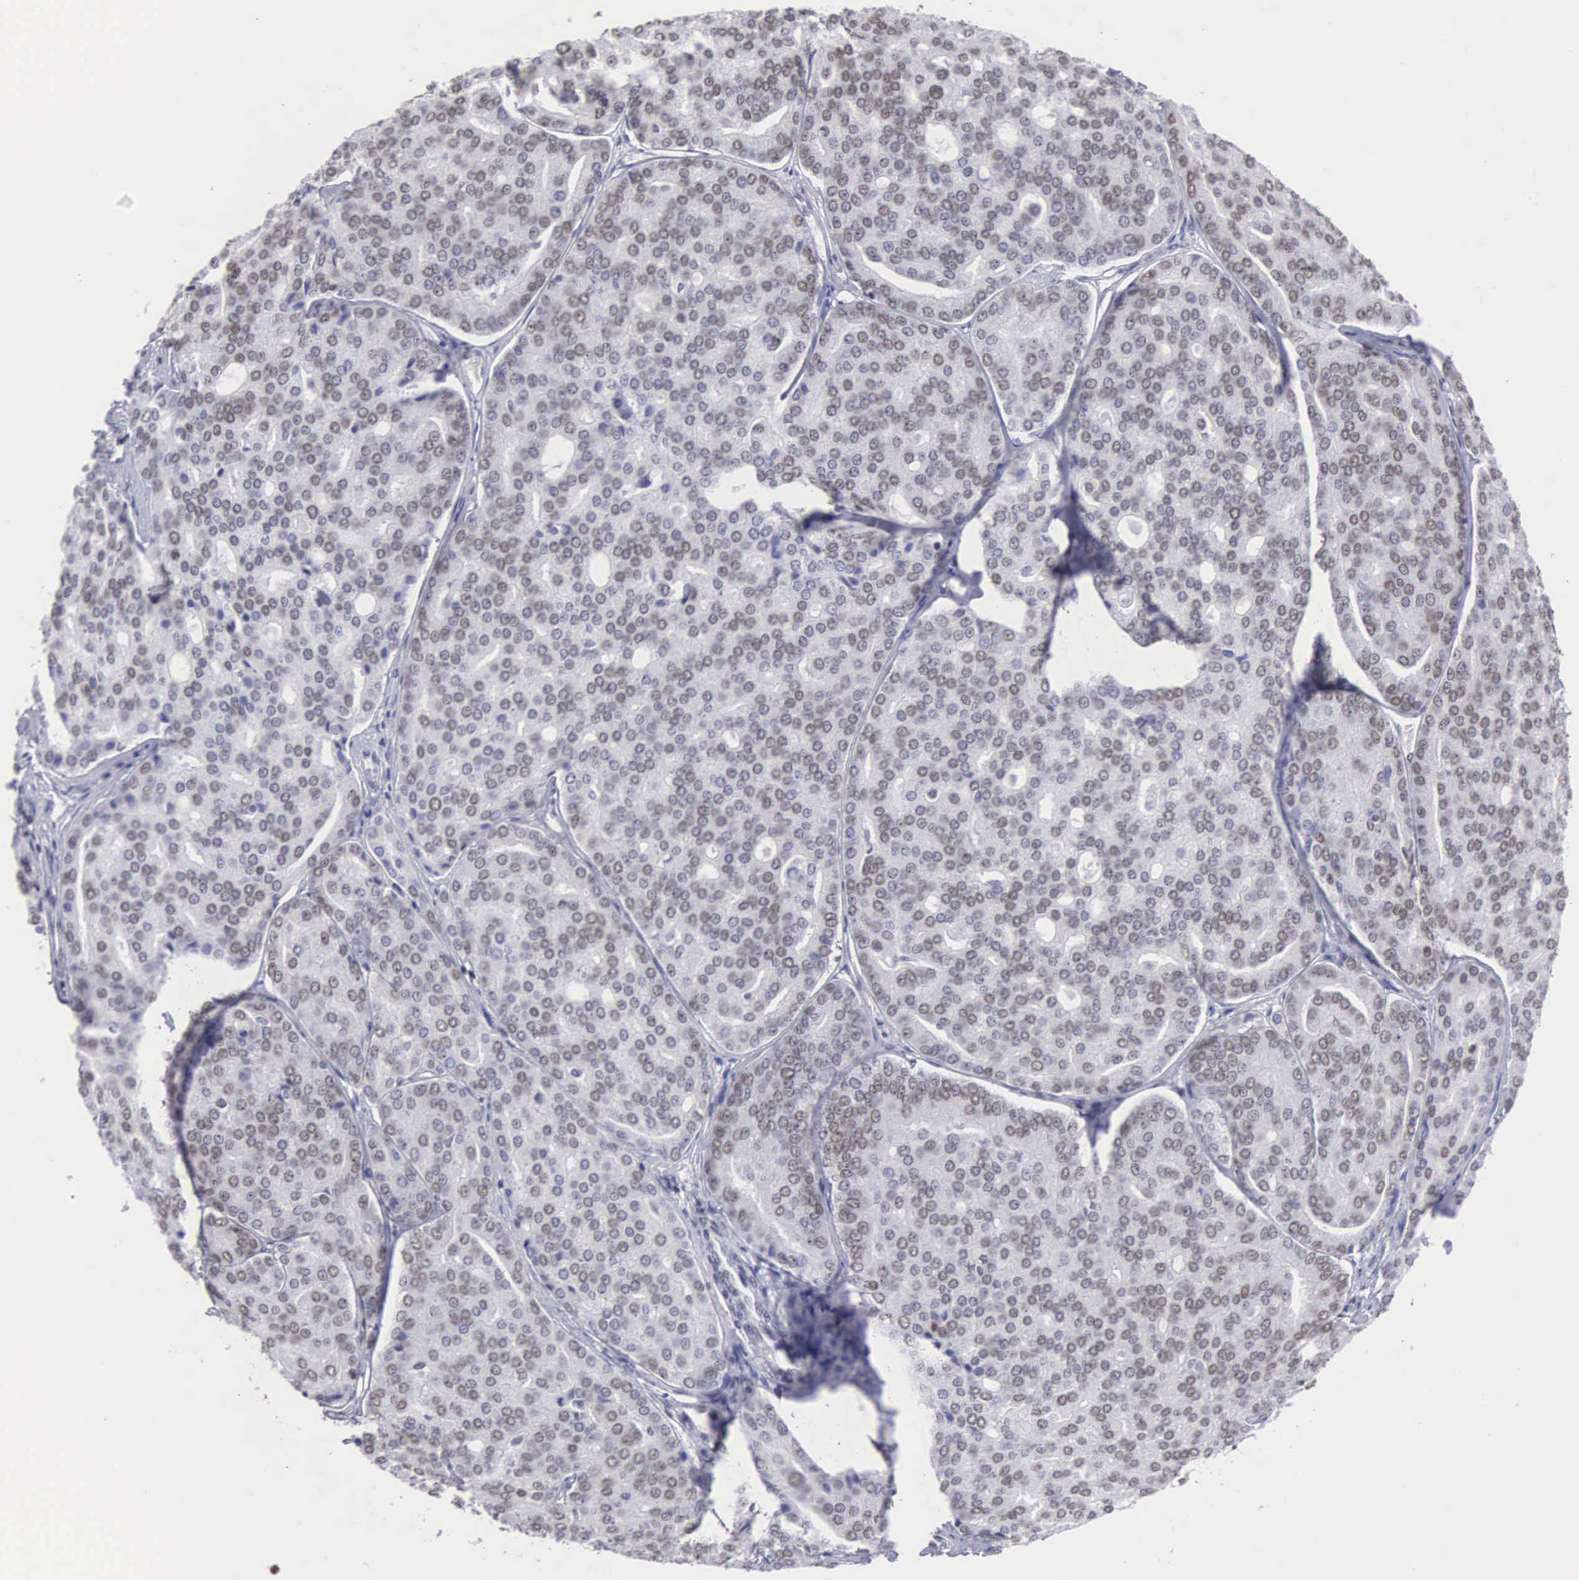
{"staining": {"intensity": "weak", "quantity": "<25%", "location": "nuclear"}, "tissue": "prostate cancer", "cell_type": "Tumor cells", "image_type": "cancer", "snomed": [{"axis": "morphology", "description": "Adenocarcinoma, High grade"}, {"axis": "topography", "description": "Prostate"}], "caption": "Tumor cells are negative for brown protein staining in prostate cancer. (Brightfield microscopy of DAB (3,3'-diaminobenzidine) IHC at high magnification).", "gene": "CSTF2", "patient": {"sex": "male", "age": 64}}